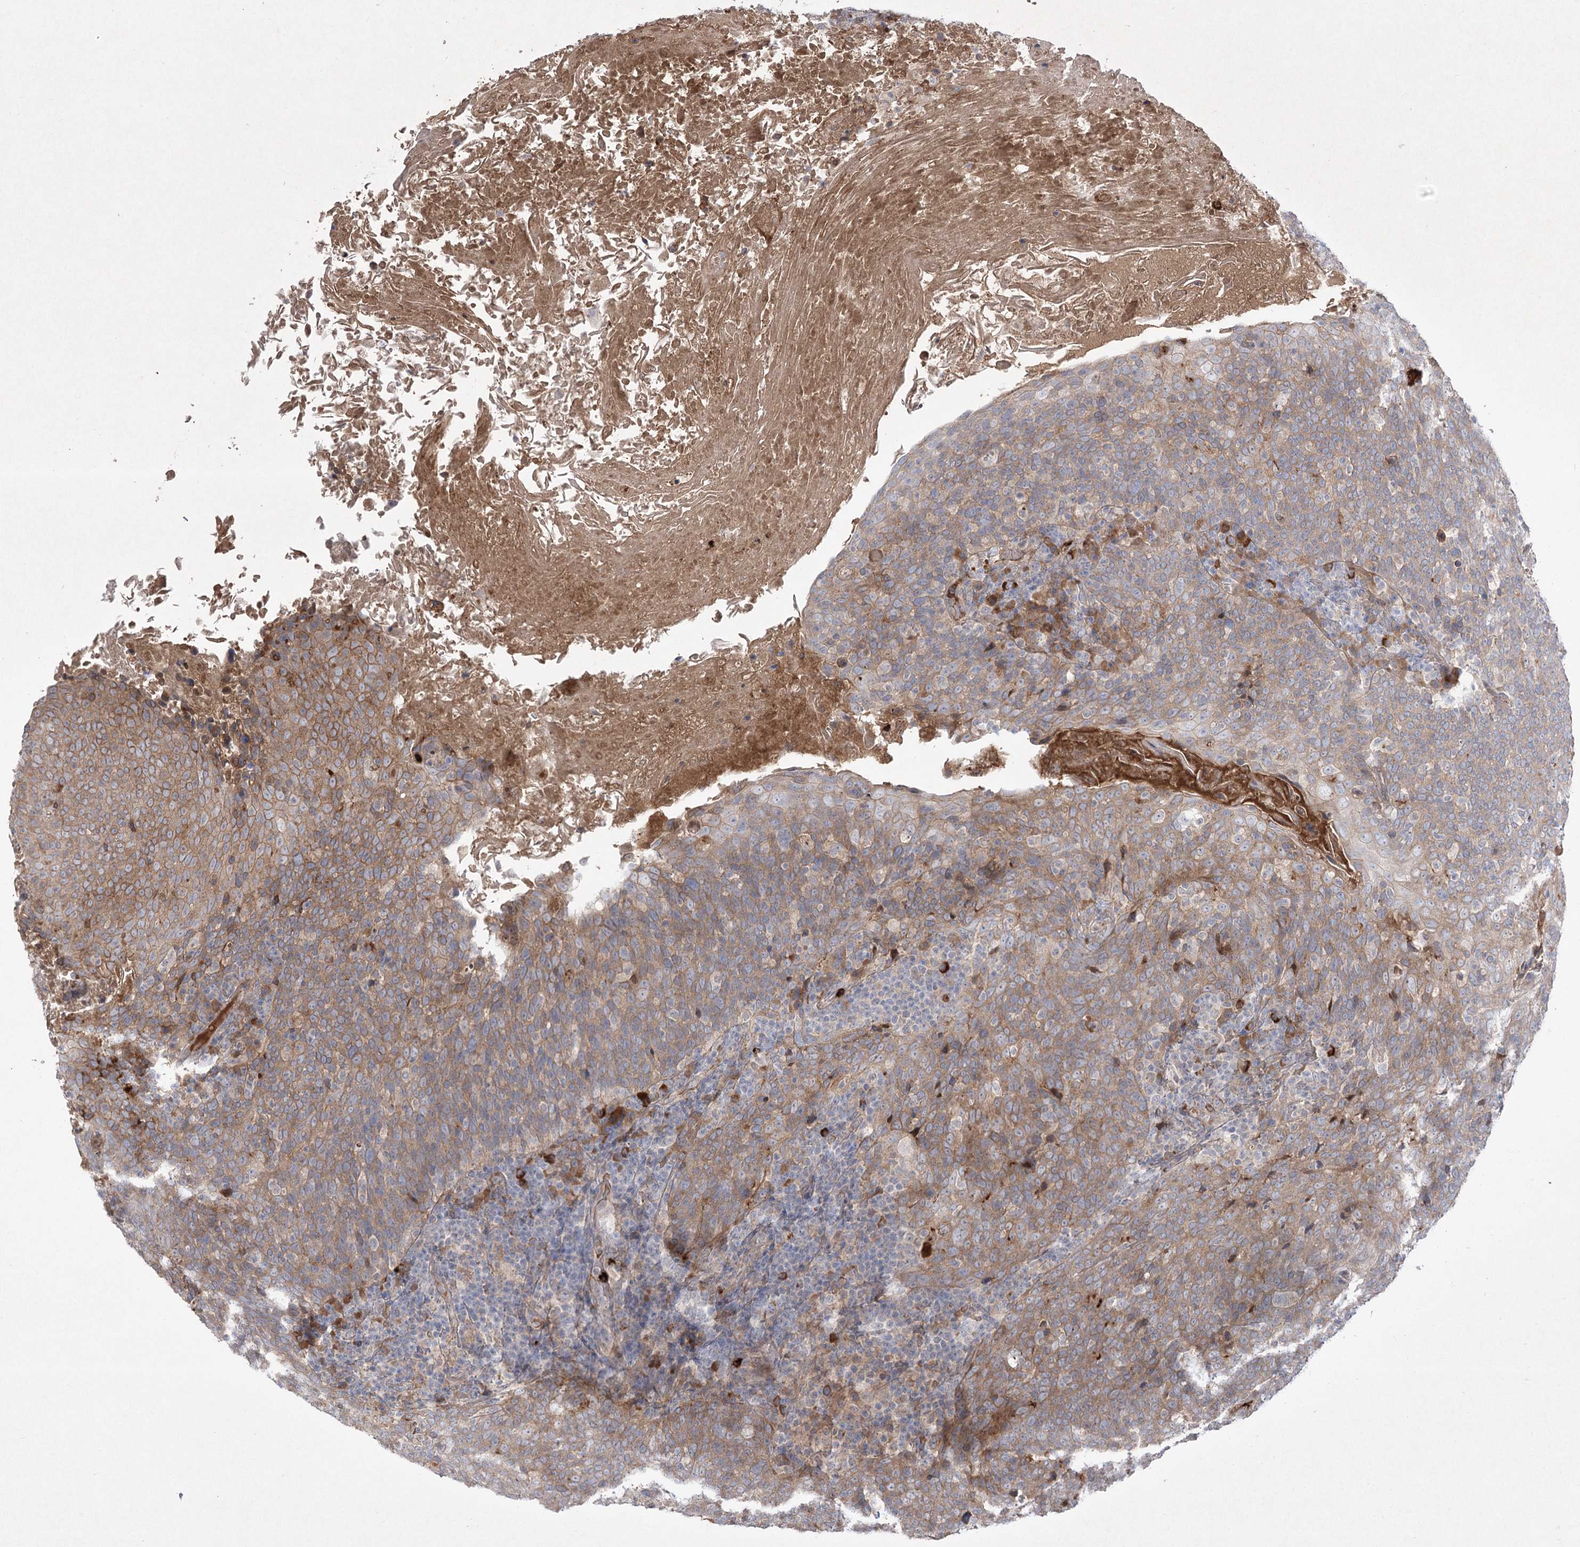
{"staining": {"intensity": "moderate", "quantity": ">75%", "location": "cytoplasmic/membranous"}, "tissue": "head and neck cancer", "cell_type": "Tumor cells", "image_type": "cancer", "snomed": [{"axis": "morphology", "description": "Squamous cell carcinoma, NOS"}, {"axis": "morphology", "description": "Squamous cell carcinoma, metastatic, NOS"}, {"axis": "topography", "description": "Lymph node"}, {"axis": "topography", "description": "Head-Neck"}], "caption": "The photomicrograph demonstrates immunohistochemical staining of head and neck cancer (squamous cell carcinoma). There is moderate cytoplasmic/membranous staining is seen in approximately >75% of tumor cells.", "gene": "PLEKHA5", "patient": {"sex": "male", "age": 62}}